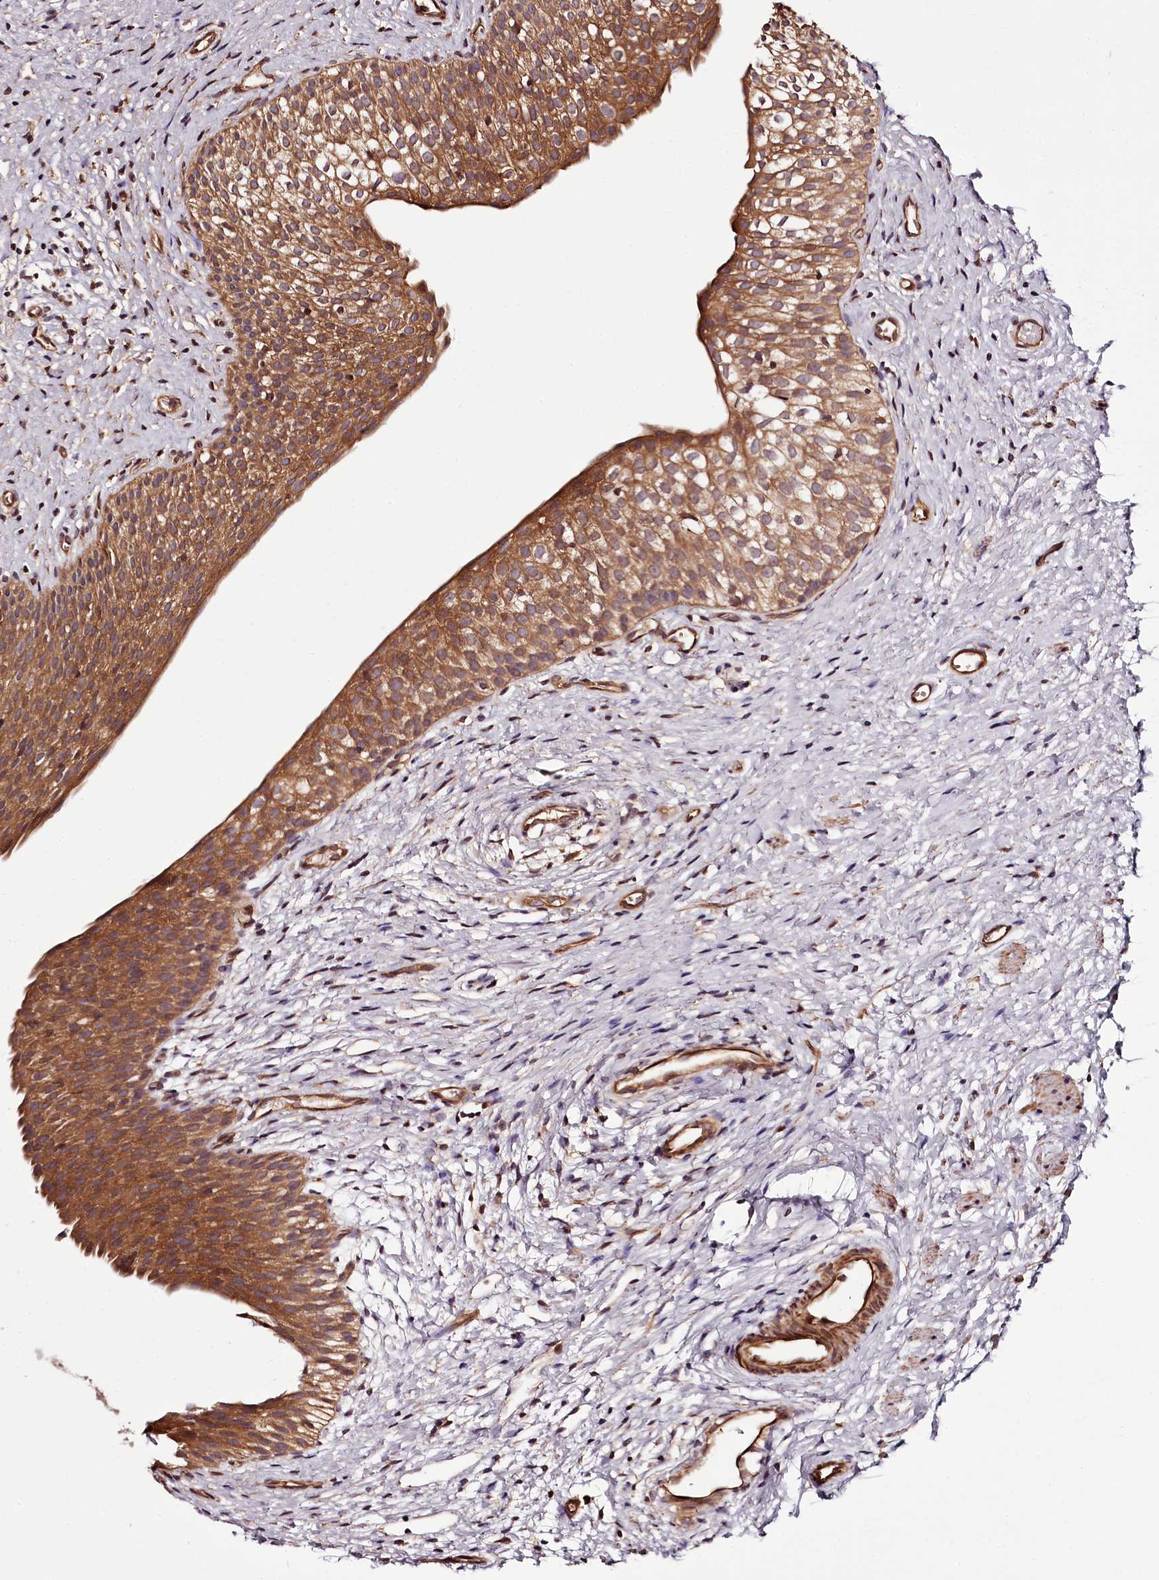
{"staining": {"intensity": "moderate", "quantity": ">75%", "location": "cytoplasmic/membranous"}, "tissue": "urinary bladder", "cell_type": "Urothelial cells", "image_type": "normal", "snomed": [{"axis": "morphology", "description": "Normal tissue, NOS"}, {"axis": "topography", "description": "Urinary bladder"}], "caption": "A photomicrograph of urinary bladder stained for a protein exhibits moderate cytoplasmic/membranous brown staining in urothelial cells.", "gene": "TARS1", "patient": {"sex": "male", "age": 1}}